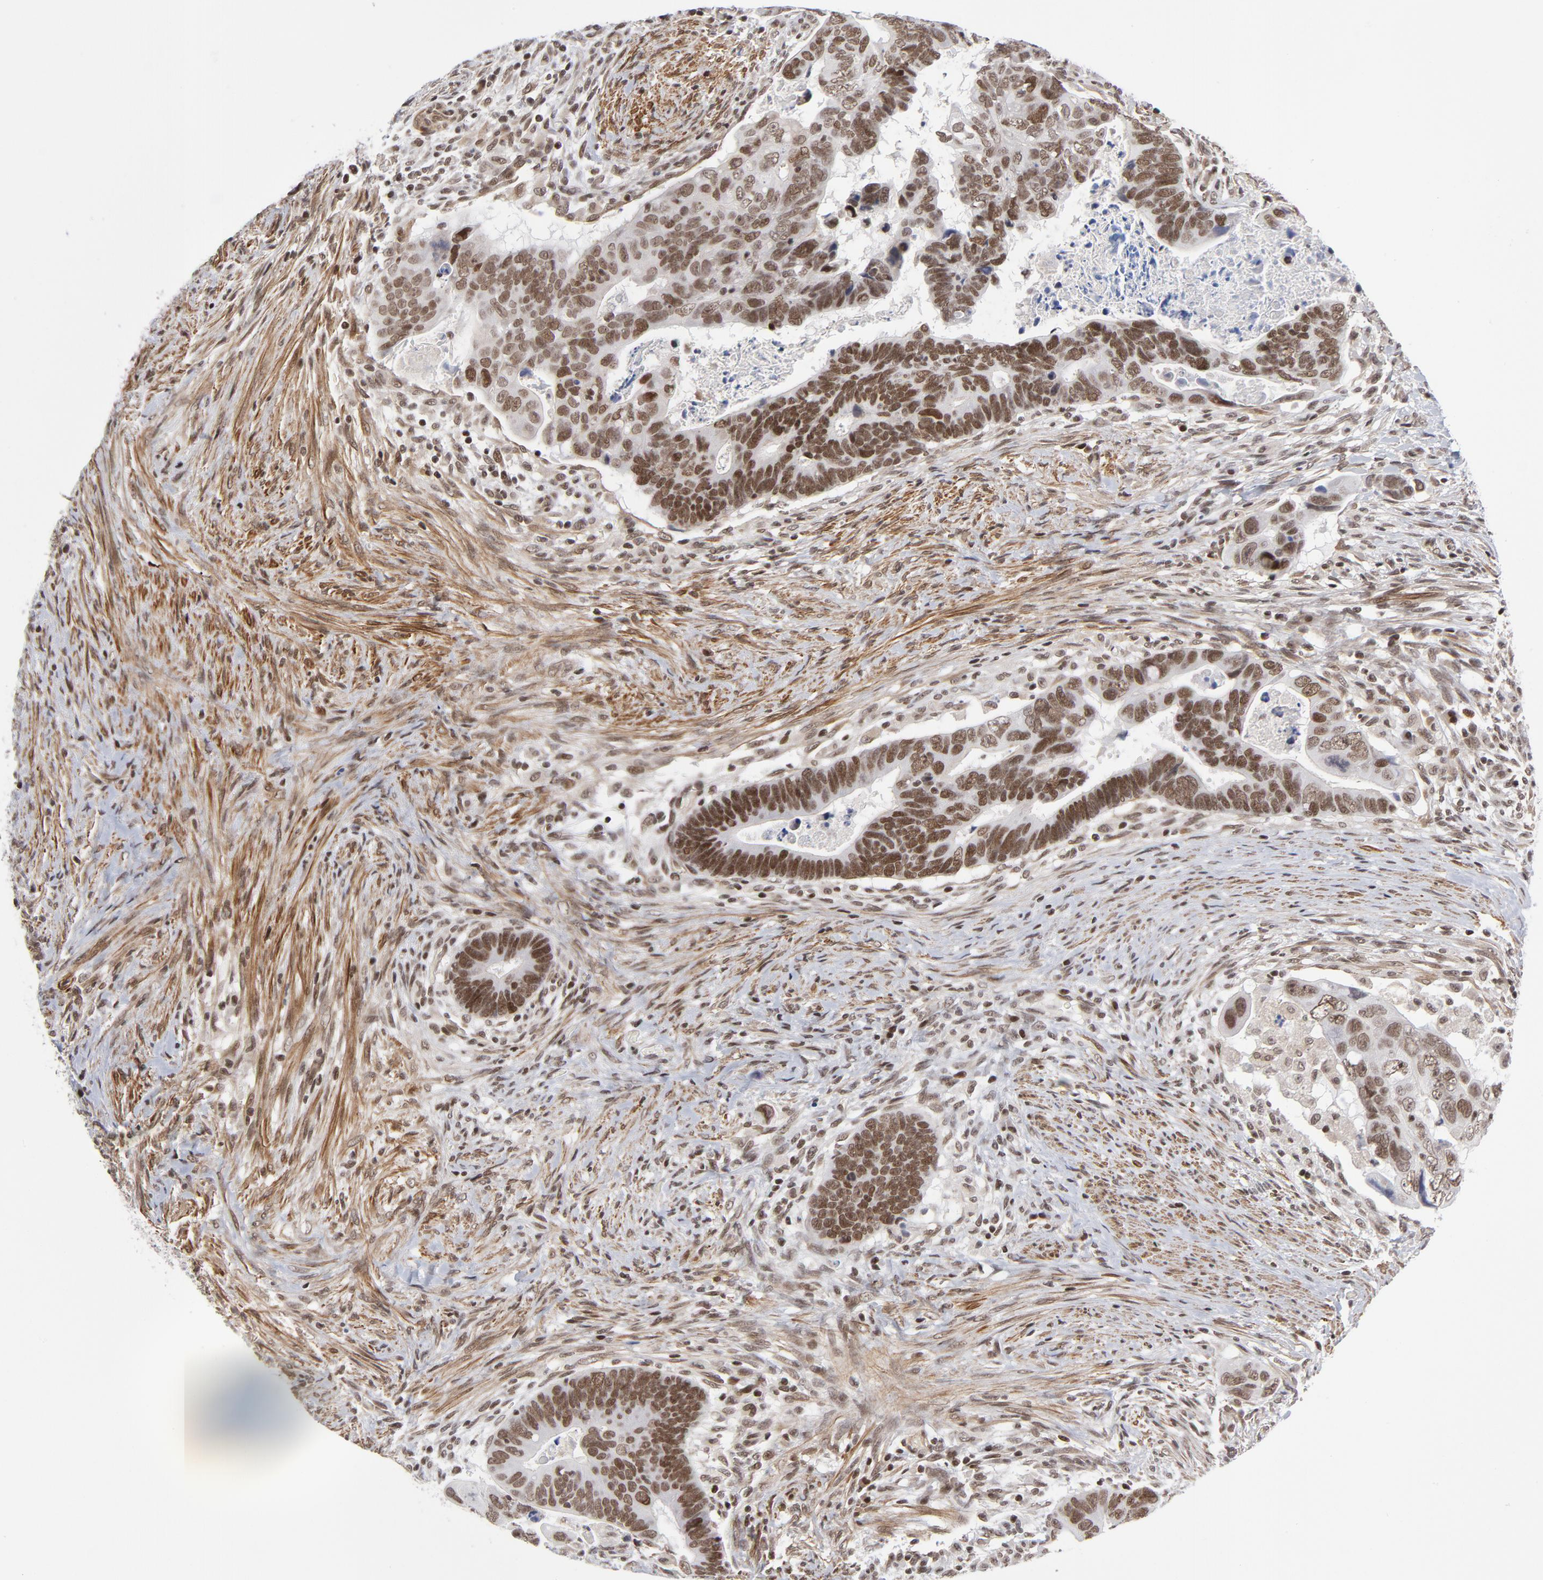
{"staining": {"intensity": "strong", "quantity": ">75%", "location": "nuclear"}, "tissue": "colorectal cancer", "cell_type": "Tumor cells", "image_type": "cancer", "snomed": [{"axis": "morphology", "description": "Adenocarcinoma, NOS"}, {"axis": "topography", "description": "Rectum"}], "caption": "This histopathology image exhibits IHC staining of human adenocarcinoma (colorectal), with high strong nuclear positivity in approximately >75% of tumor cells.", "gene": "CTCF", "patient": {"sex": "male", "age": 53}}